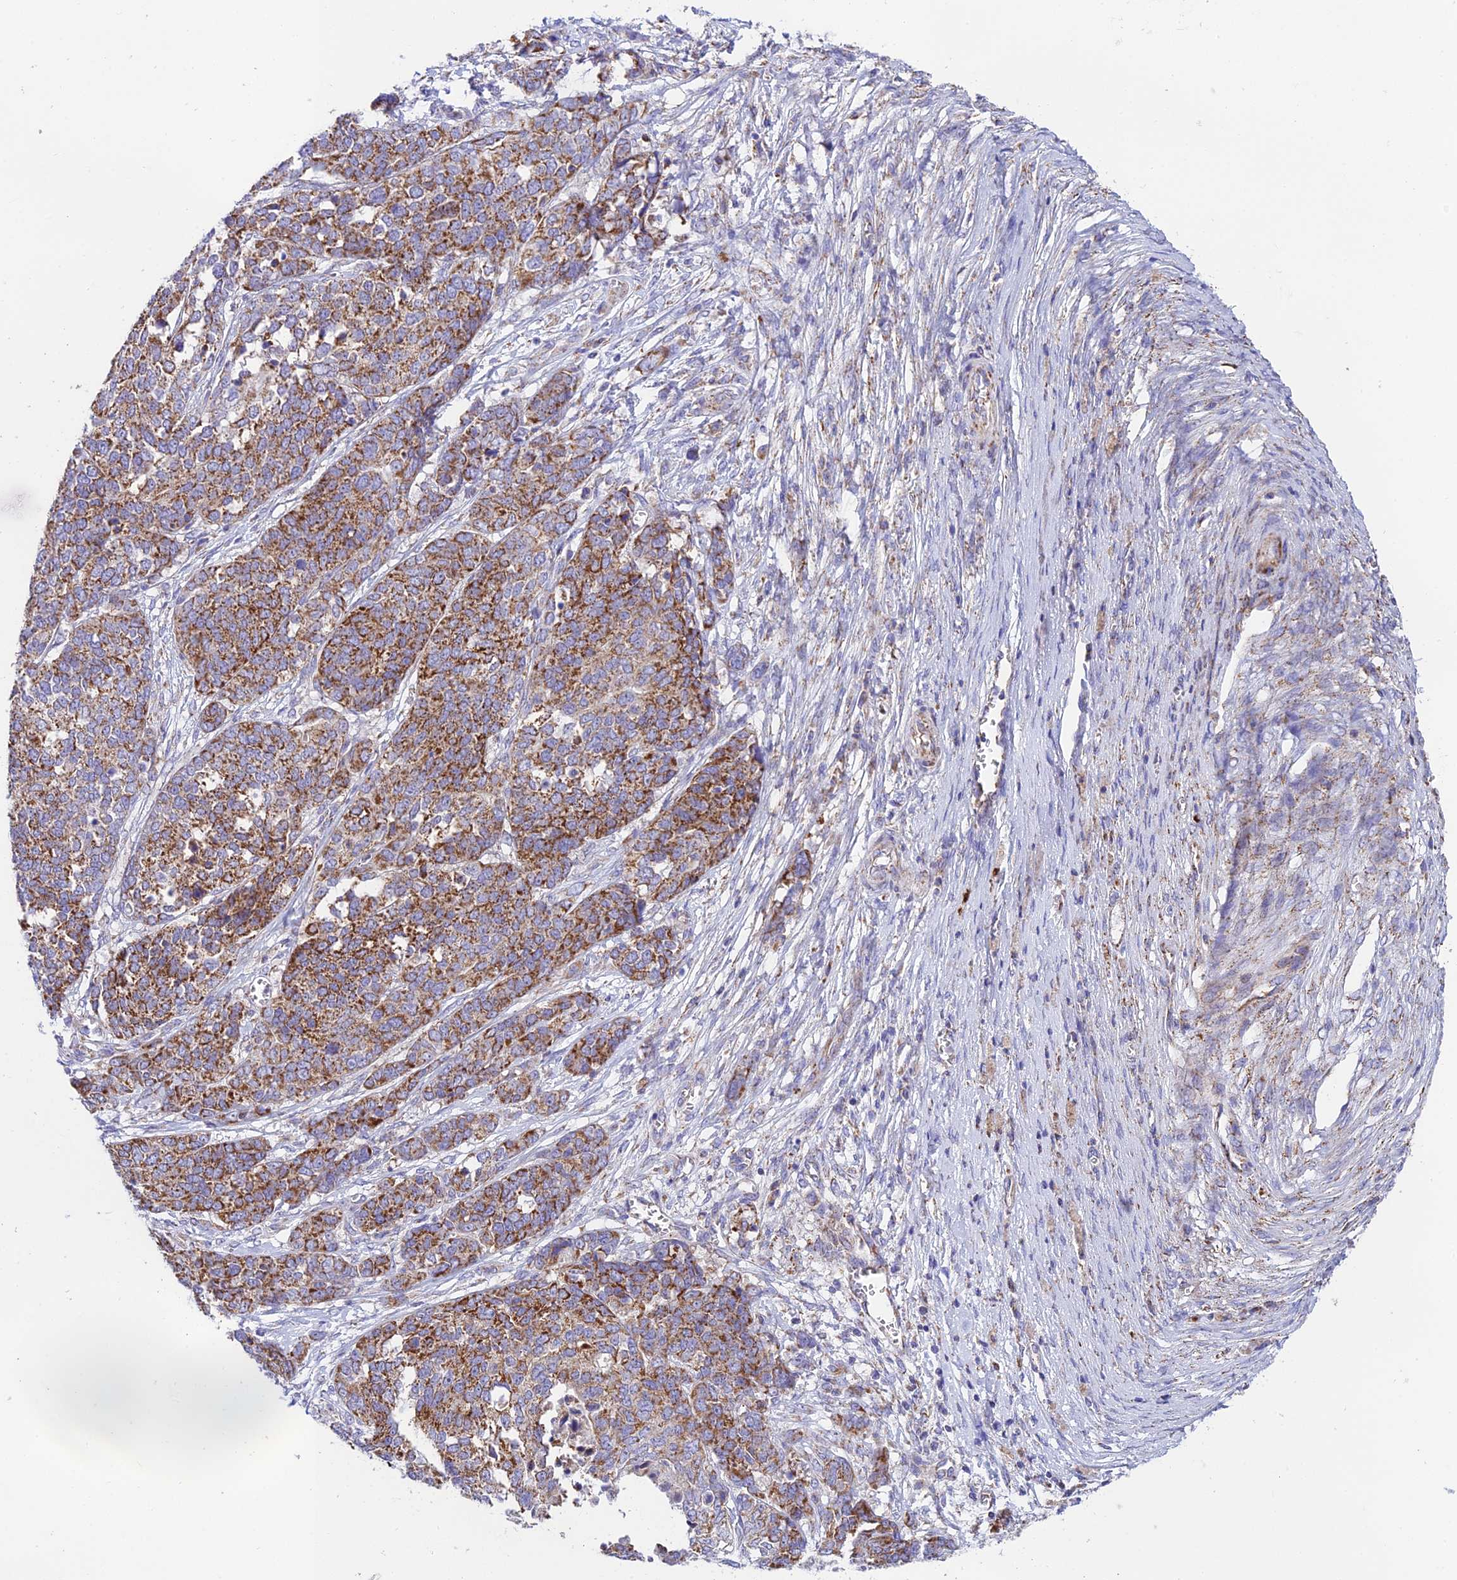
{"staining": {"intensity": "moderate", "quantity": ">75%", "location": "cytoplasmic/membranous"}, "tissue": "ovarian cancer", "cell_type": "Tumor cells", "image_type": "cancer", "snomed": [{"axis": "morphology", "description": "Cystadenocarcinoma, serous, NOS"}, {"axis": "topography", "description": "Ovary"}], "caption": "An immunohistochemistry (IHC) histopathology image of tumor tissue is shown. Protein staining in brown highlights moderate cytoplasmic/membranous positivity in ovarian cancer (serous cystadenocarcinoma) within tumor cells.", "gene": "HSDL2", "patient": {"sex": "female", "age": 44}}